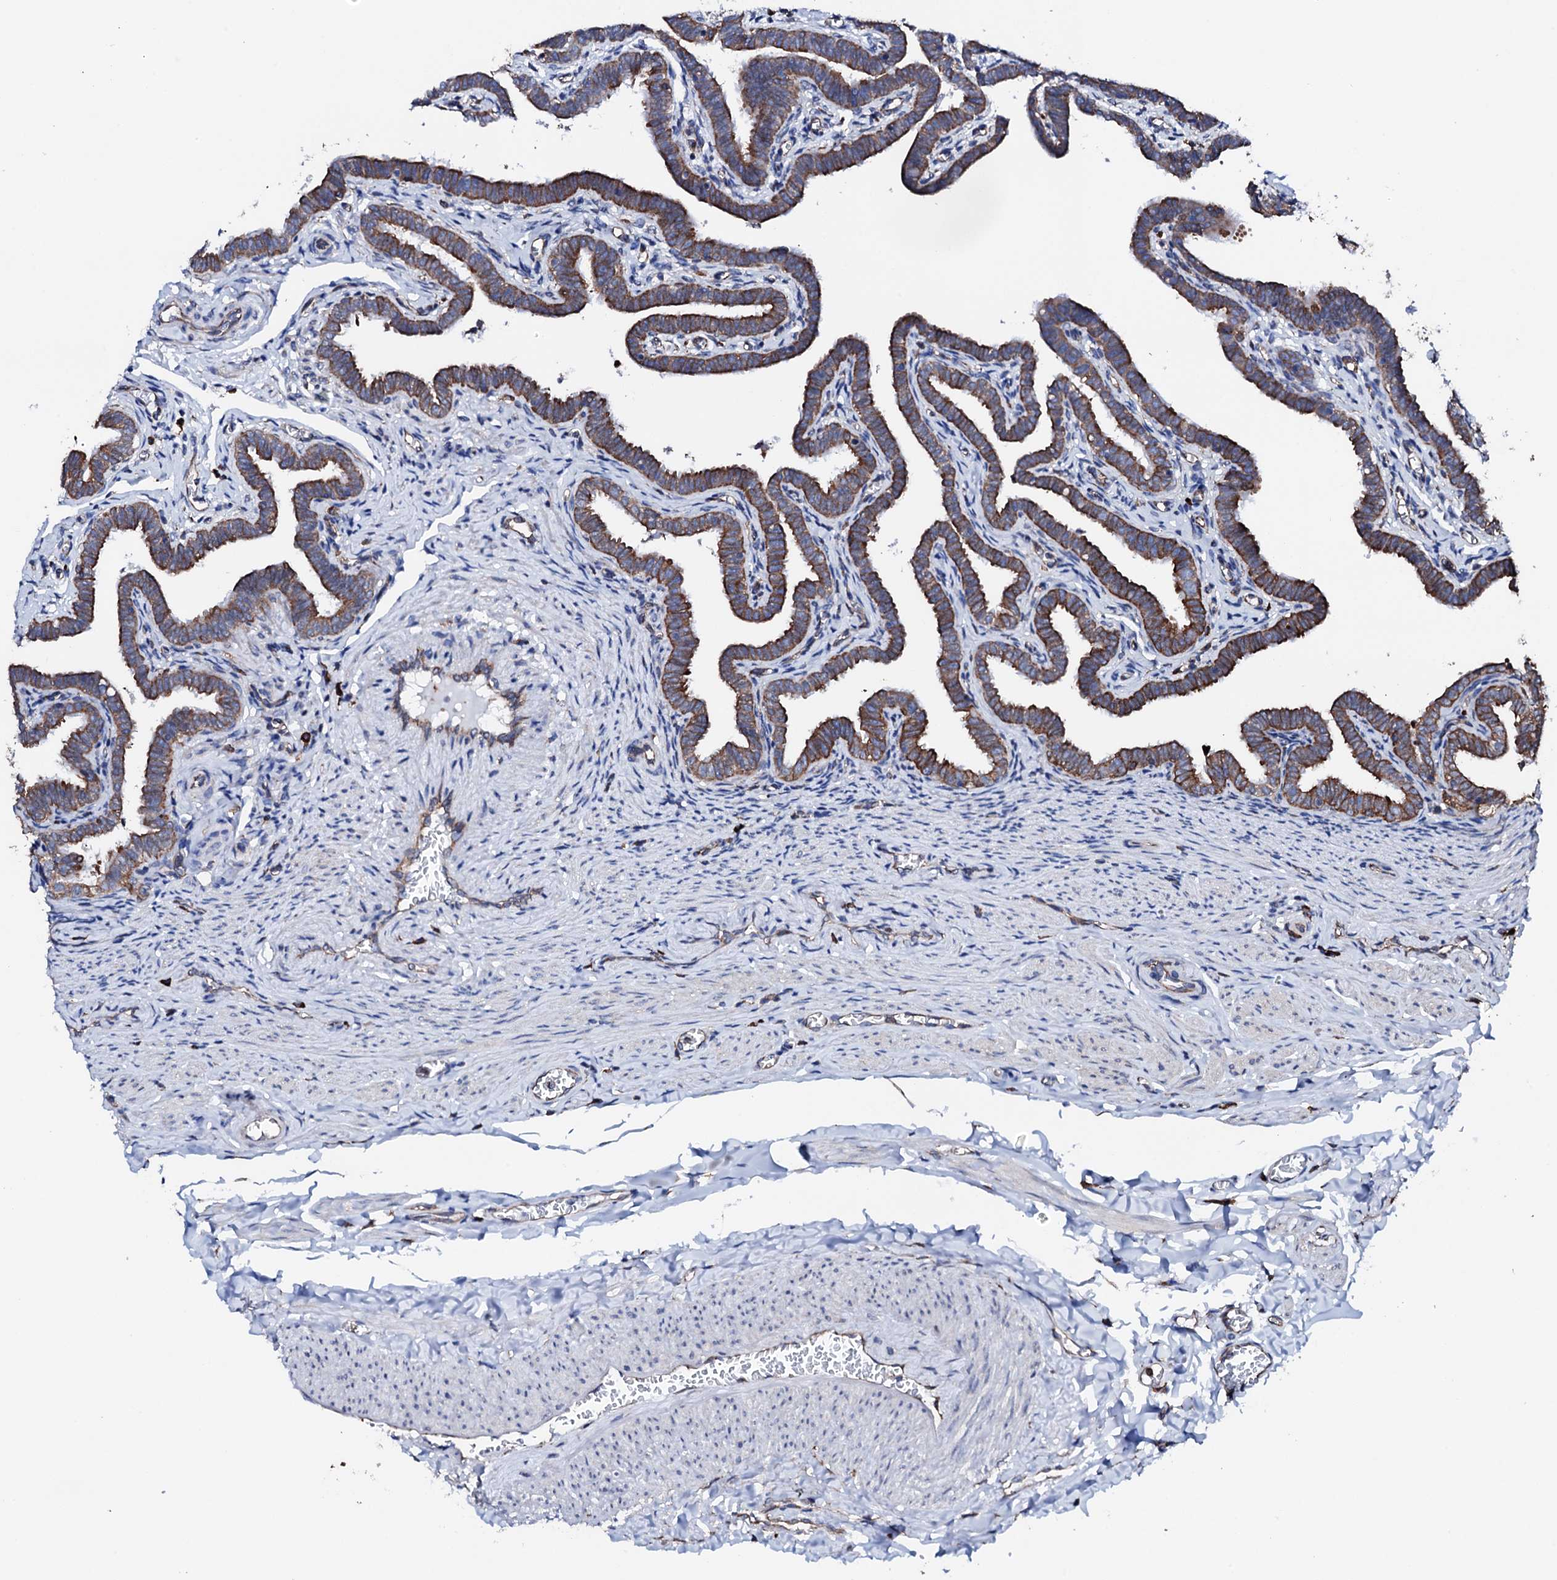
{"staining": {"intensity": "strong", "quantity": "25%-75%", "location": "cytoplasmic/membranous"}, "tissue": "fallopian tube", "cell_type": "Glandular cells", "image_type": "normal", "snomed": [{"axis": "morphology", "description": "Normal tissue, NOS"}, {"axis": "topography", "description": "Fallopian tube"}], "caption": "Immunohistochemistry (IHC) (DAB (3,3'-diaminobenzidine)) staining of unremarkable human fallopian tube displays strong cytoplasmic/membranous protein expression in about 25%-75% of glandular cells.", "gene": "AMDHD1", "patient": {"sex": "female", "age": 36}}